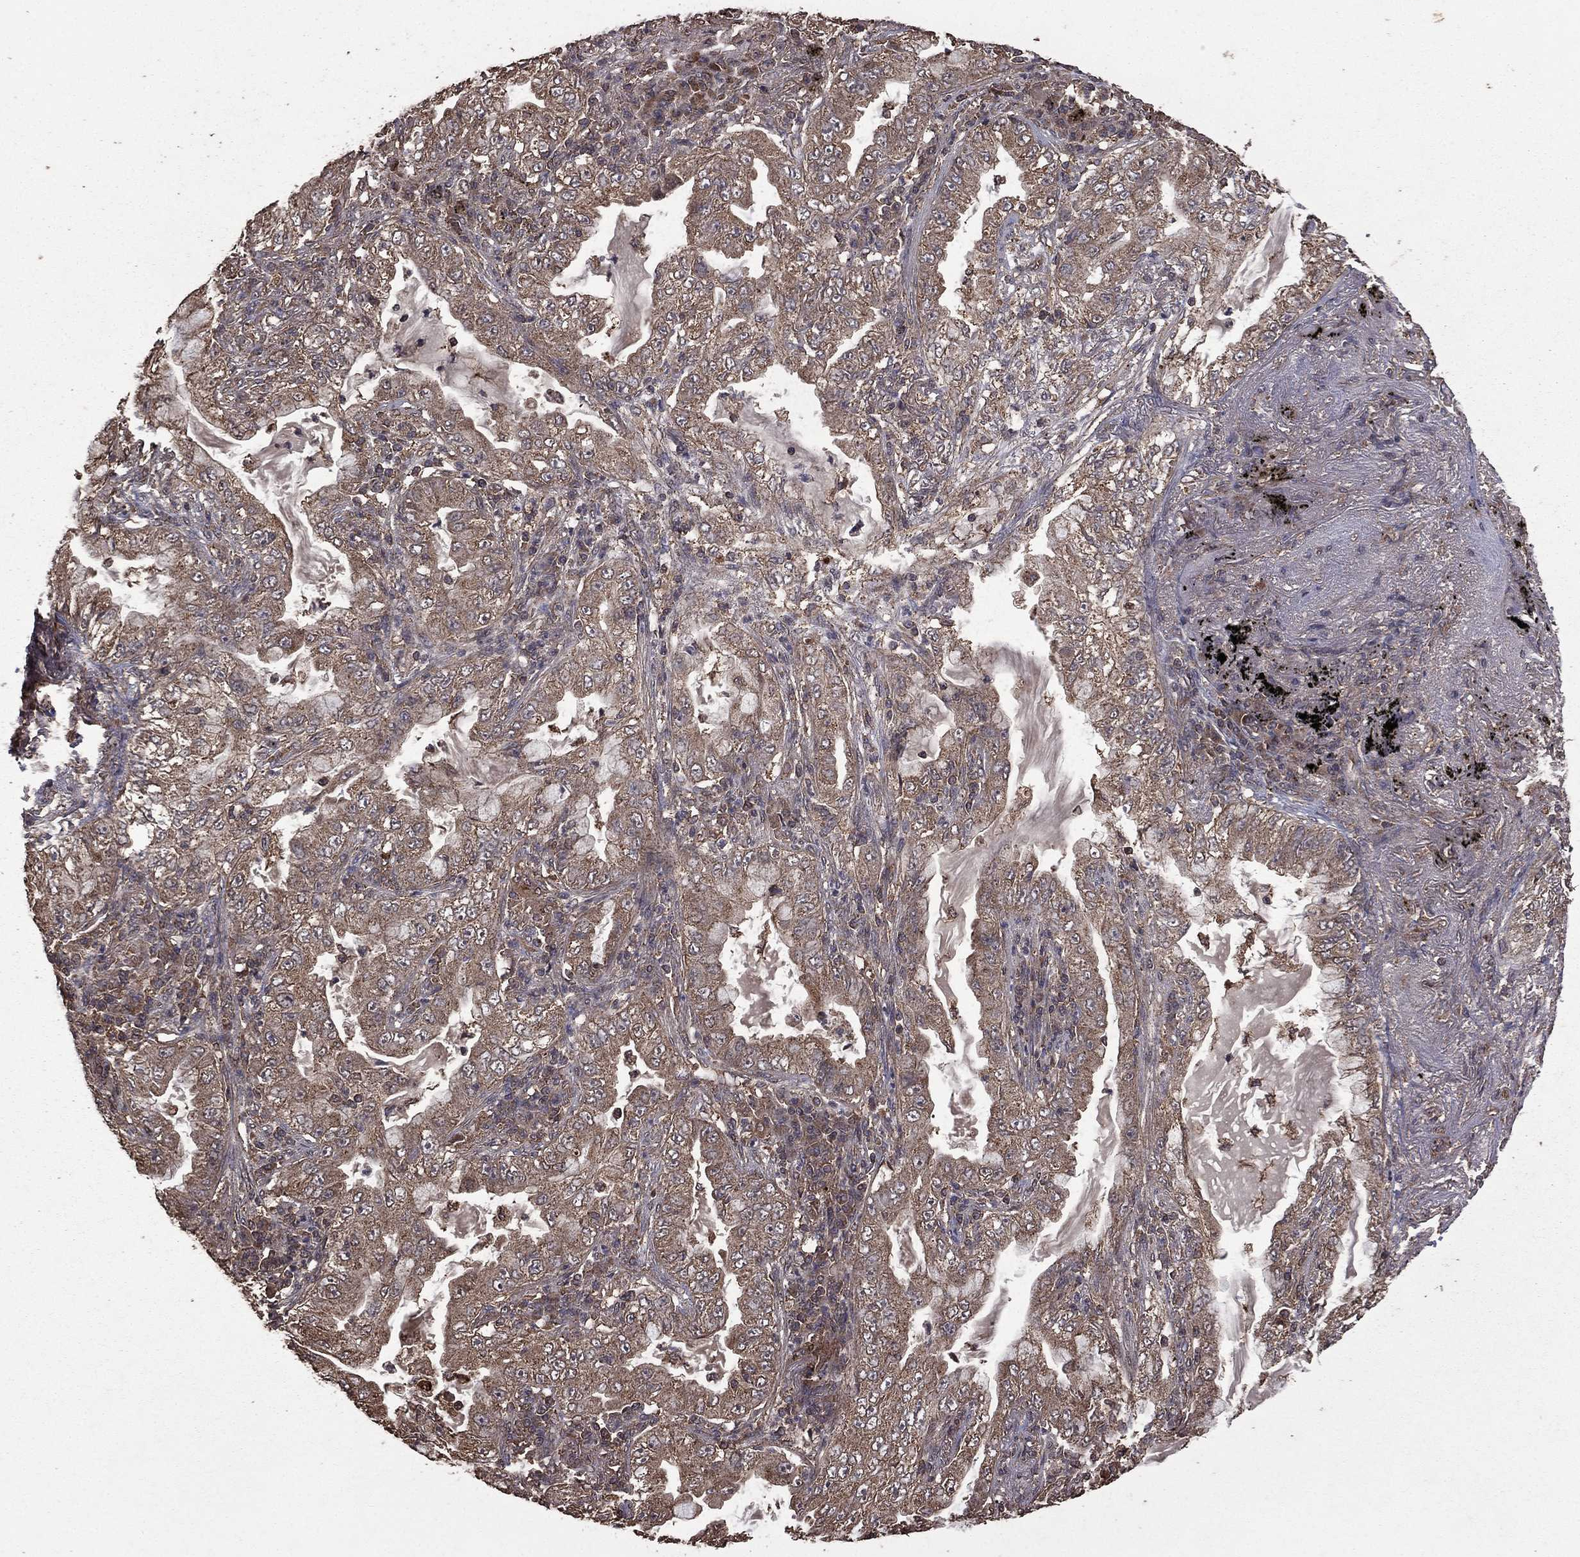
{"staining": {"intensity": "weak", "quantity": "25%-75%", "location": "cytoplasmic/membranous"}, "tissue": "lung cancer", "cell_type": "Tumor cells", "image_type": "cancer", "snomed": [{"axis": "morphology", "description": "Adenocarcinoma, NOS"}, {"axis": "topography", "description": "Lung"}], "caption": "Lung adenocarcinoma was stained to show a protein in brown. There is low levels of weak cytoplasmic/membranous expression in about 25%-75% of tumor cells.", "gene": "BIRC6", "patient": {"sex": "female", "age": 73}}